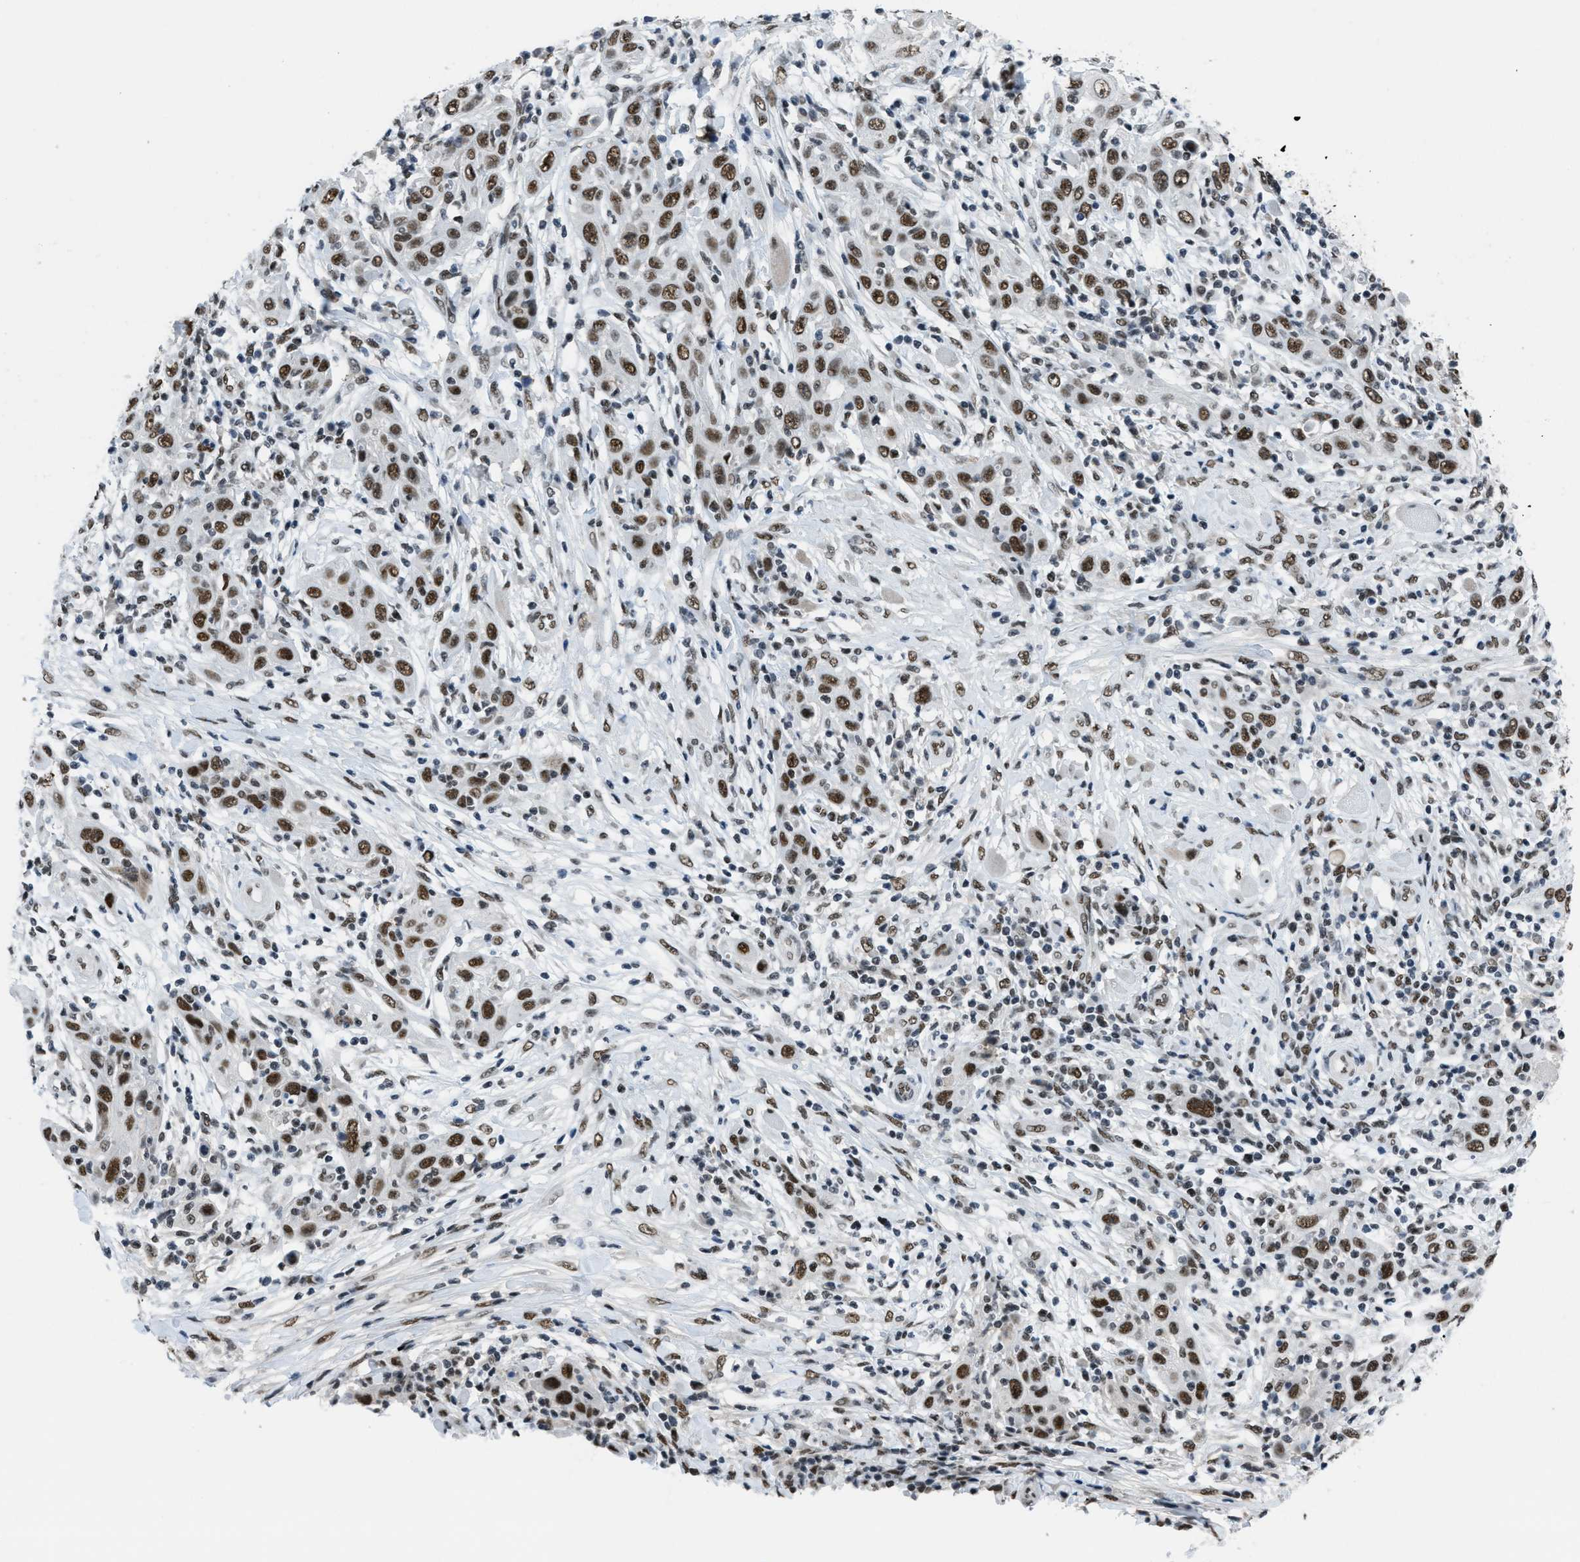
{"staining": {"intensity": "strong", "quantity": ">75%", "location": "nuclear"}, "tissue": "skin cancer", "cell_type": "Tumor cells", "image_type": "cancer", "snomed": [{"axis": "morphology", "description": "Squamous cell carcinoma, NOS"}, {"axis": "topography", "description": "Skin"}], "caption": "Strong nuclear staining is identified in approximately >75% of tumor cells in skin cancer (squamous cell carcinoma). (DAB IHC, brown staining for protein, blue staining for nuclei).", "gene": "GATAD2B", "patient": {"sex": "female", "age": 88}}